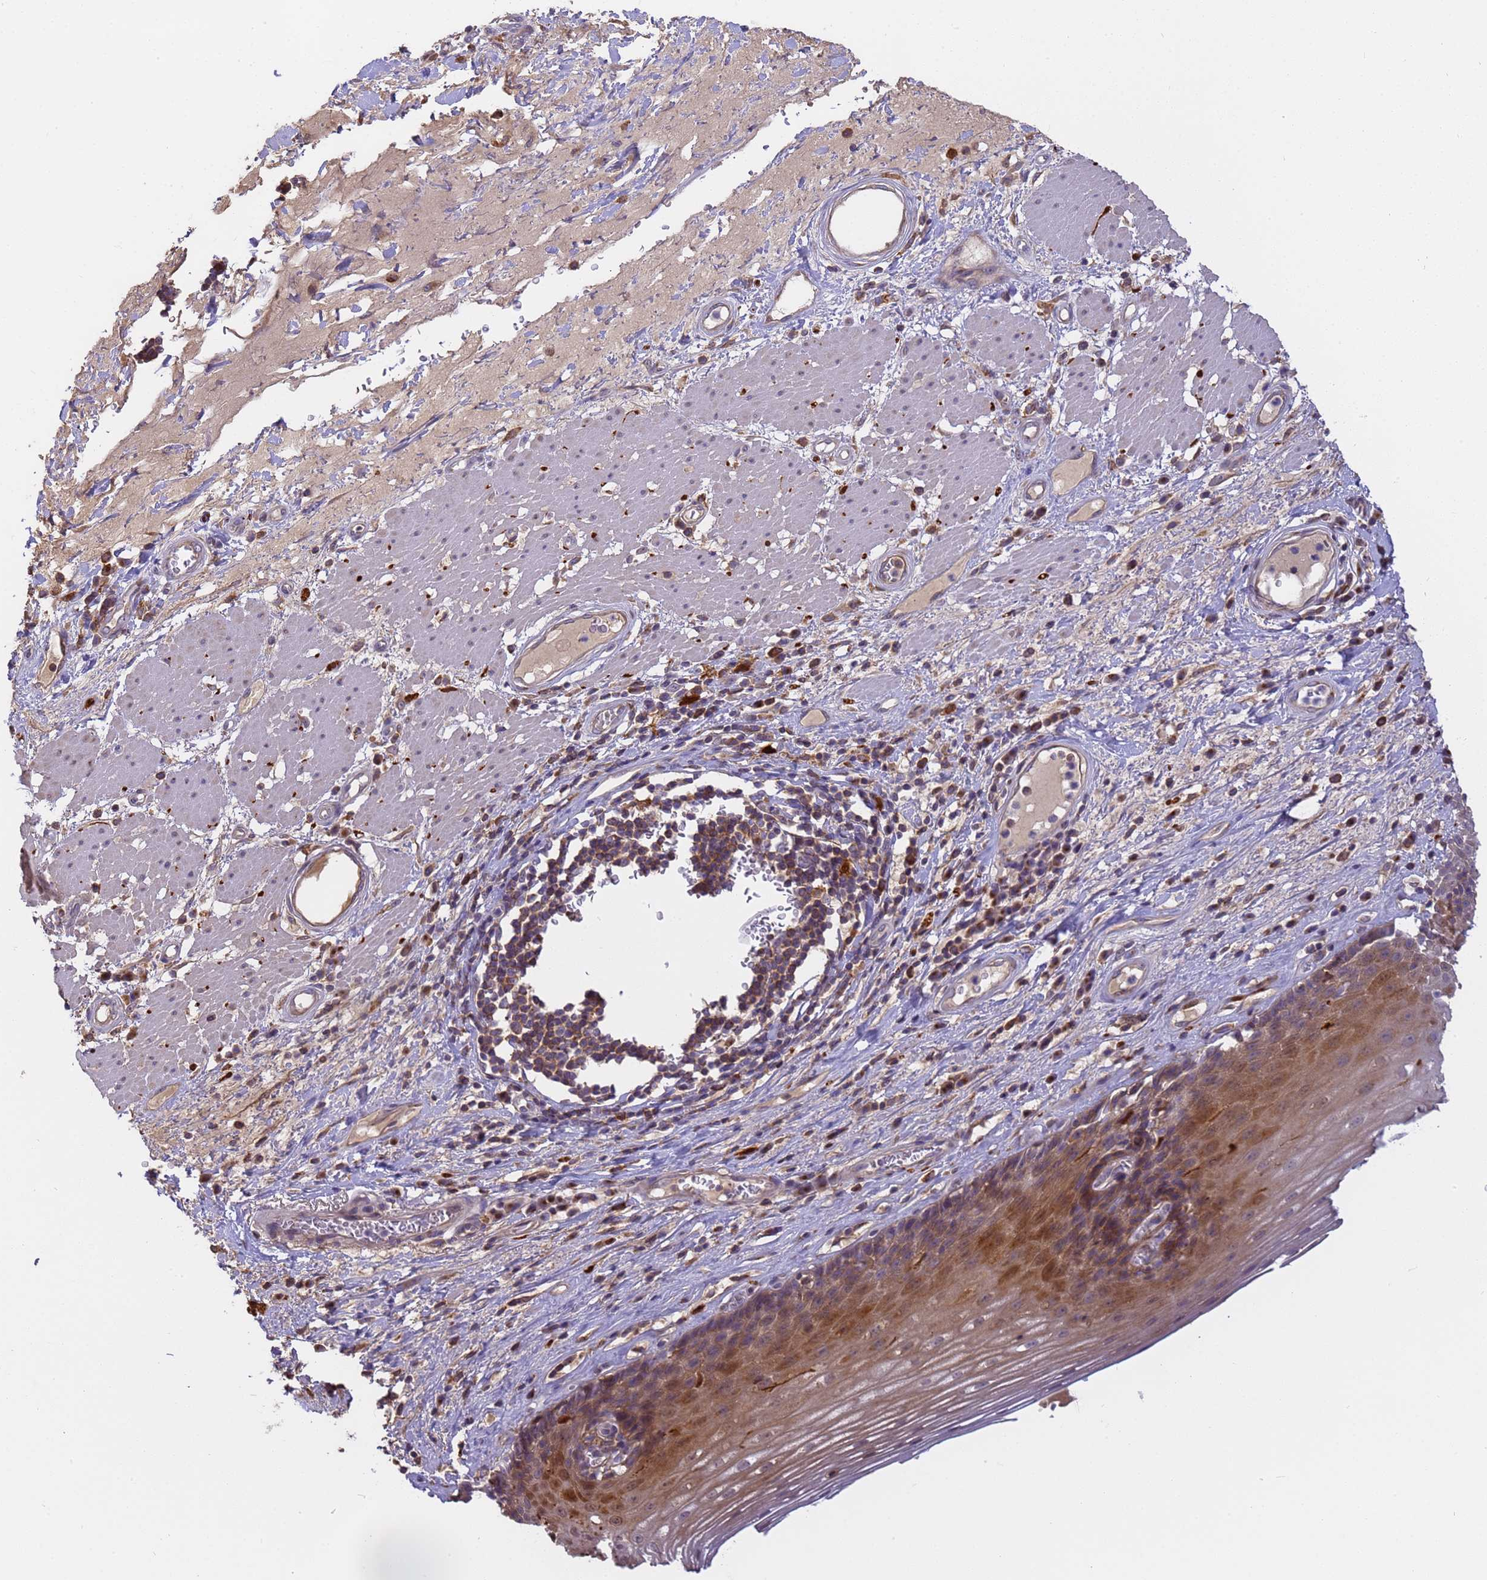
{"staining": {"intensity": "moderate", "quantity": "25%-75%", "location": "cytoplasmic/membranous"}, "tissue": "esophagus", "cell_type": "Squamous epithelial cells", "image_type": "normal", "snomed": [{"axis": "morphology", "description": "Normal tissue, NOS"}, {"axis": "topography", "description": "Esophagus"}], "caption": "This is a photomicrograph of immunohistochemistry staining of unremarkable esophagus, which shows moderate expression in the cytoplasmic/membranous of squamous epithelial cells.", "gene": "M6PR", "patient": {"sex": "male", "age": 62}}